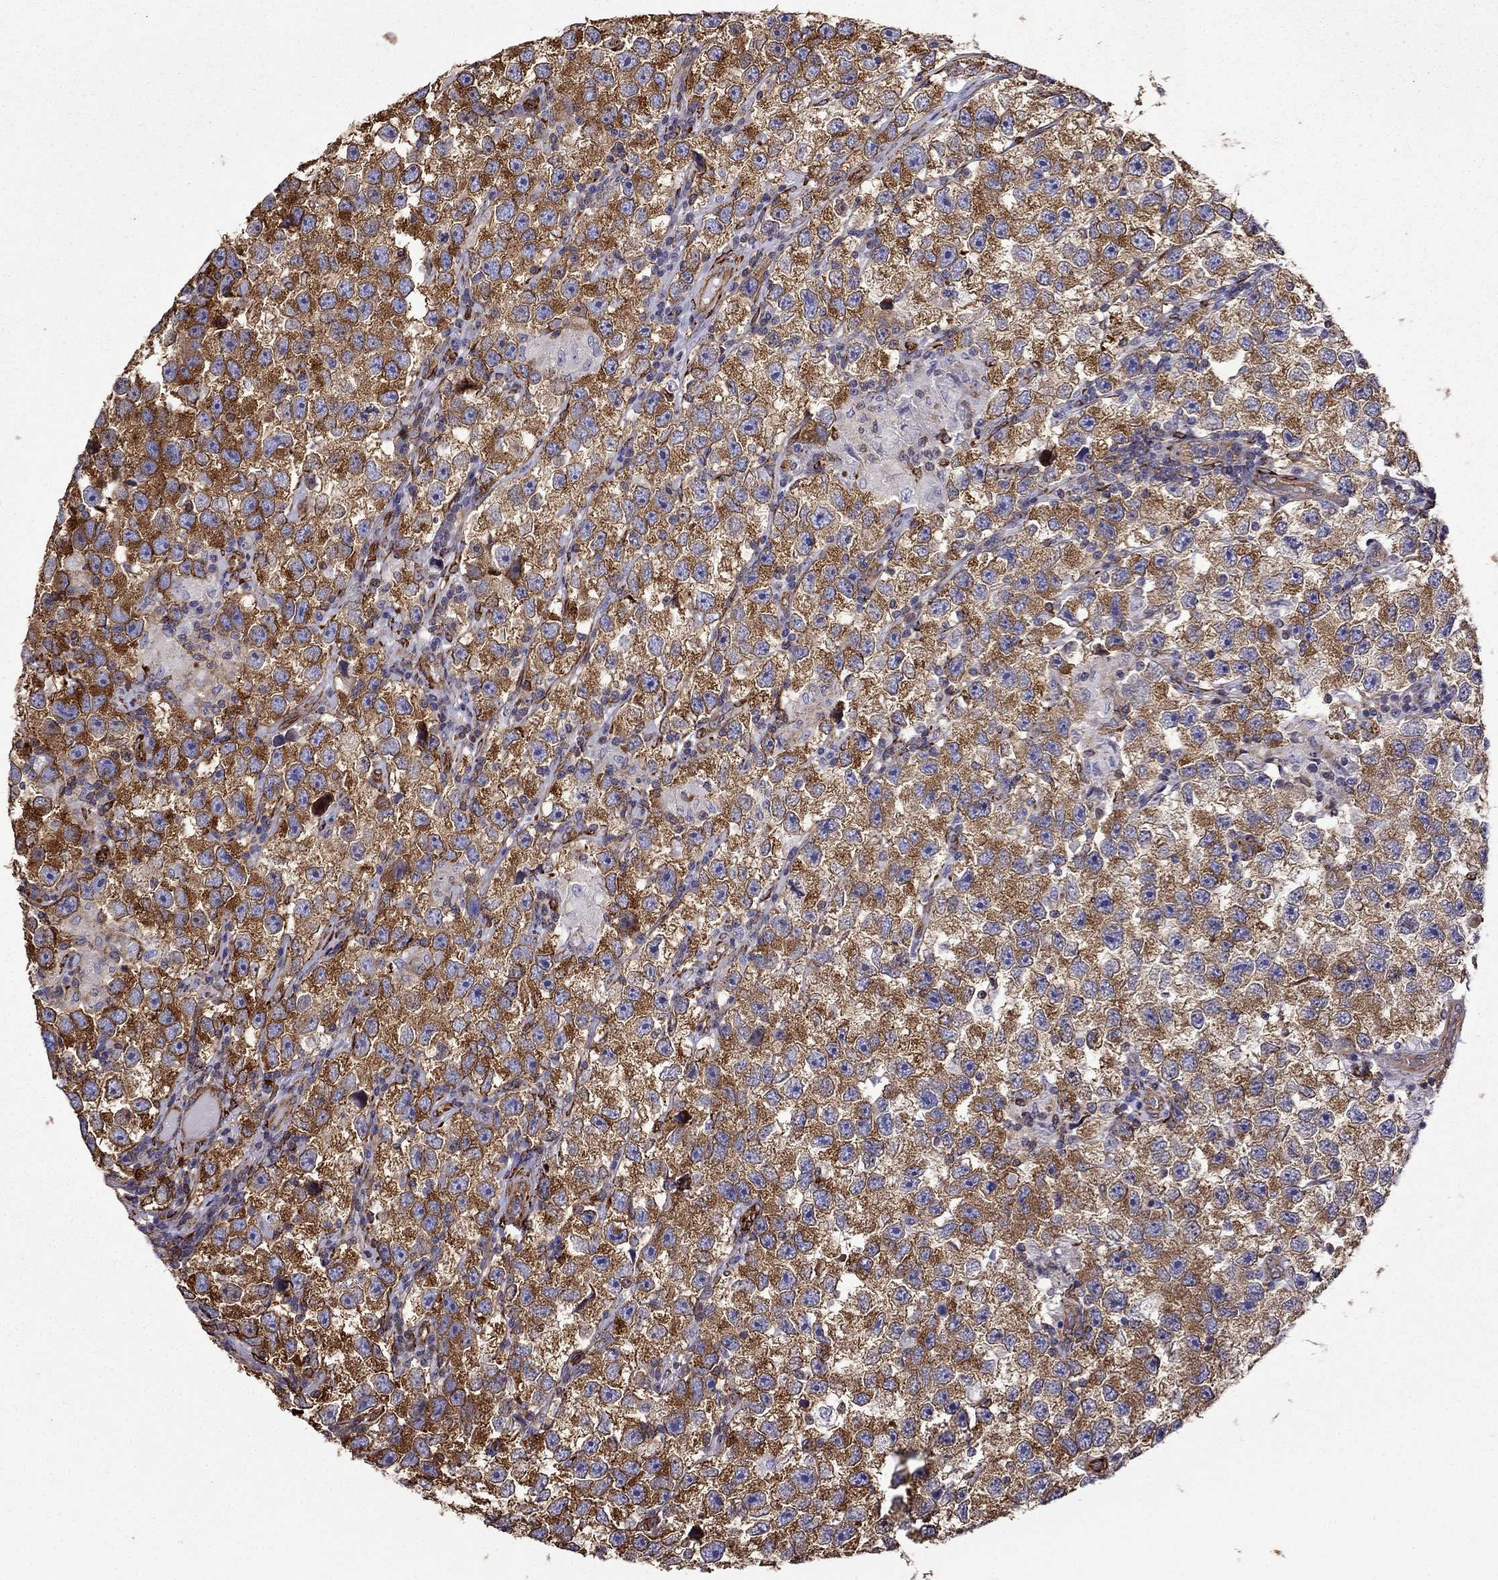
{"staining": {"intensity": "strong", "quantity": ">75%", "location": "cytoplasmic/membranous"}, "tissue": "testis cancer", "cell_type": "Tumor cells", "image_type": "cancer", "snomed": [{"axis": "morphology", "description": "Seminoma, NOS"}, {"axis": "topography", "description": "Testis"}], "caption": "Strong cytoplasmic/membranous positivity for a protein is identified in approximately >75% of tumor cells of testis cancer (seminoma) using immunohistochemistry (IHC).", "gene": "MAP4", "patient": {"sex": "male", "age": 26}}